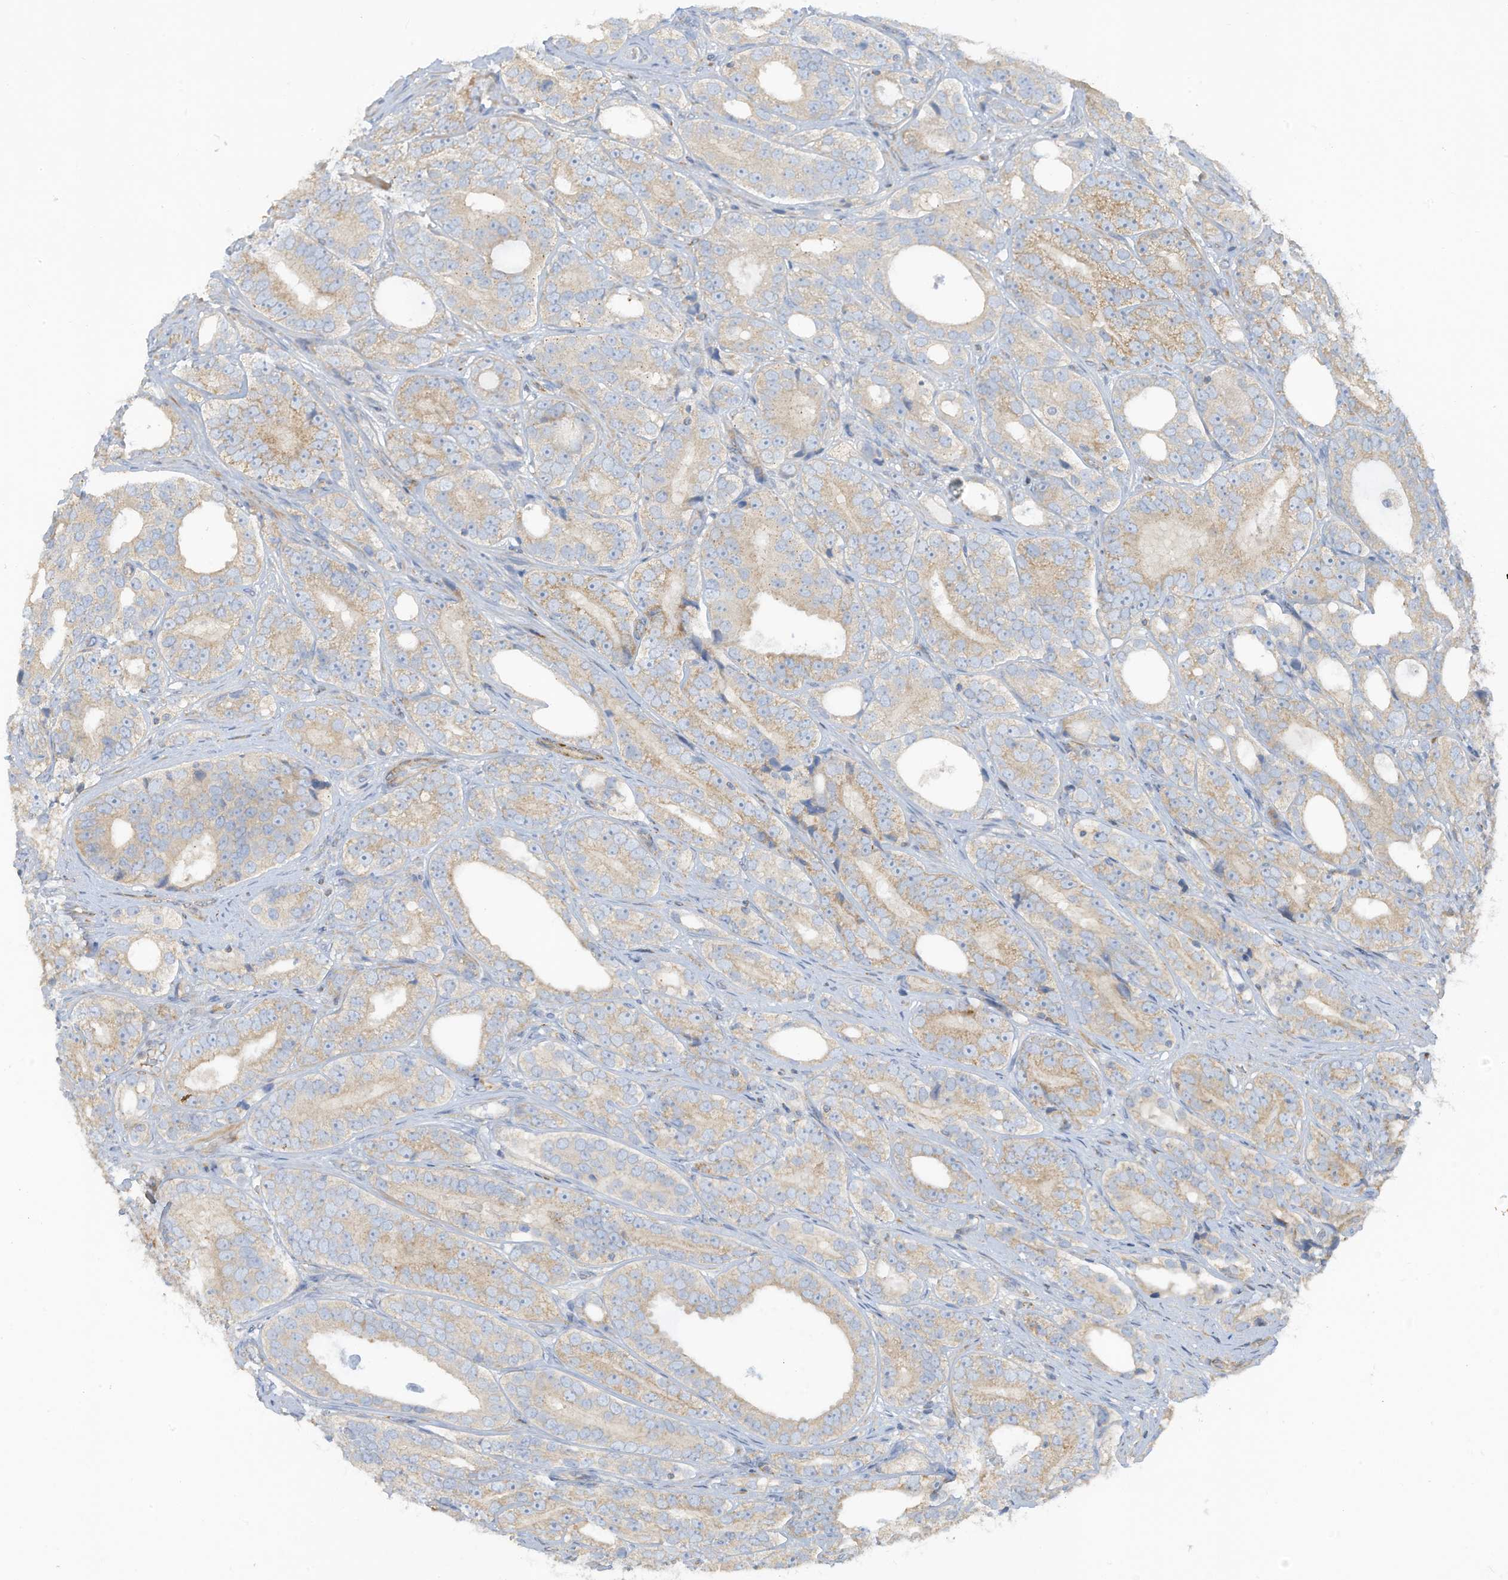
{"staining": {"intensity": "moderate", "quantity": "<25%", "location": "cytoplasmic/membranous"}, "tissue": "prostate cancer", "cell_type": "Tumor cells", "image_type": "cancer", "snomed": [{"axis": "morphology", "description": "Adenocarcinoma, High grade"}, {"axis": "topography", "description": "Prostate"}], "caption": "A high-resolution histopathology image shows immunohistochemistry staining of prostate adenocarcinoma (high-grade), which exhibits moderate cytoplasmic/membranous staining in approximately <25% of tumor cells.", "gene": "GTPBP2", "patient": {"sex": "male", "age": 56}}